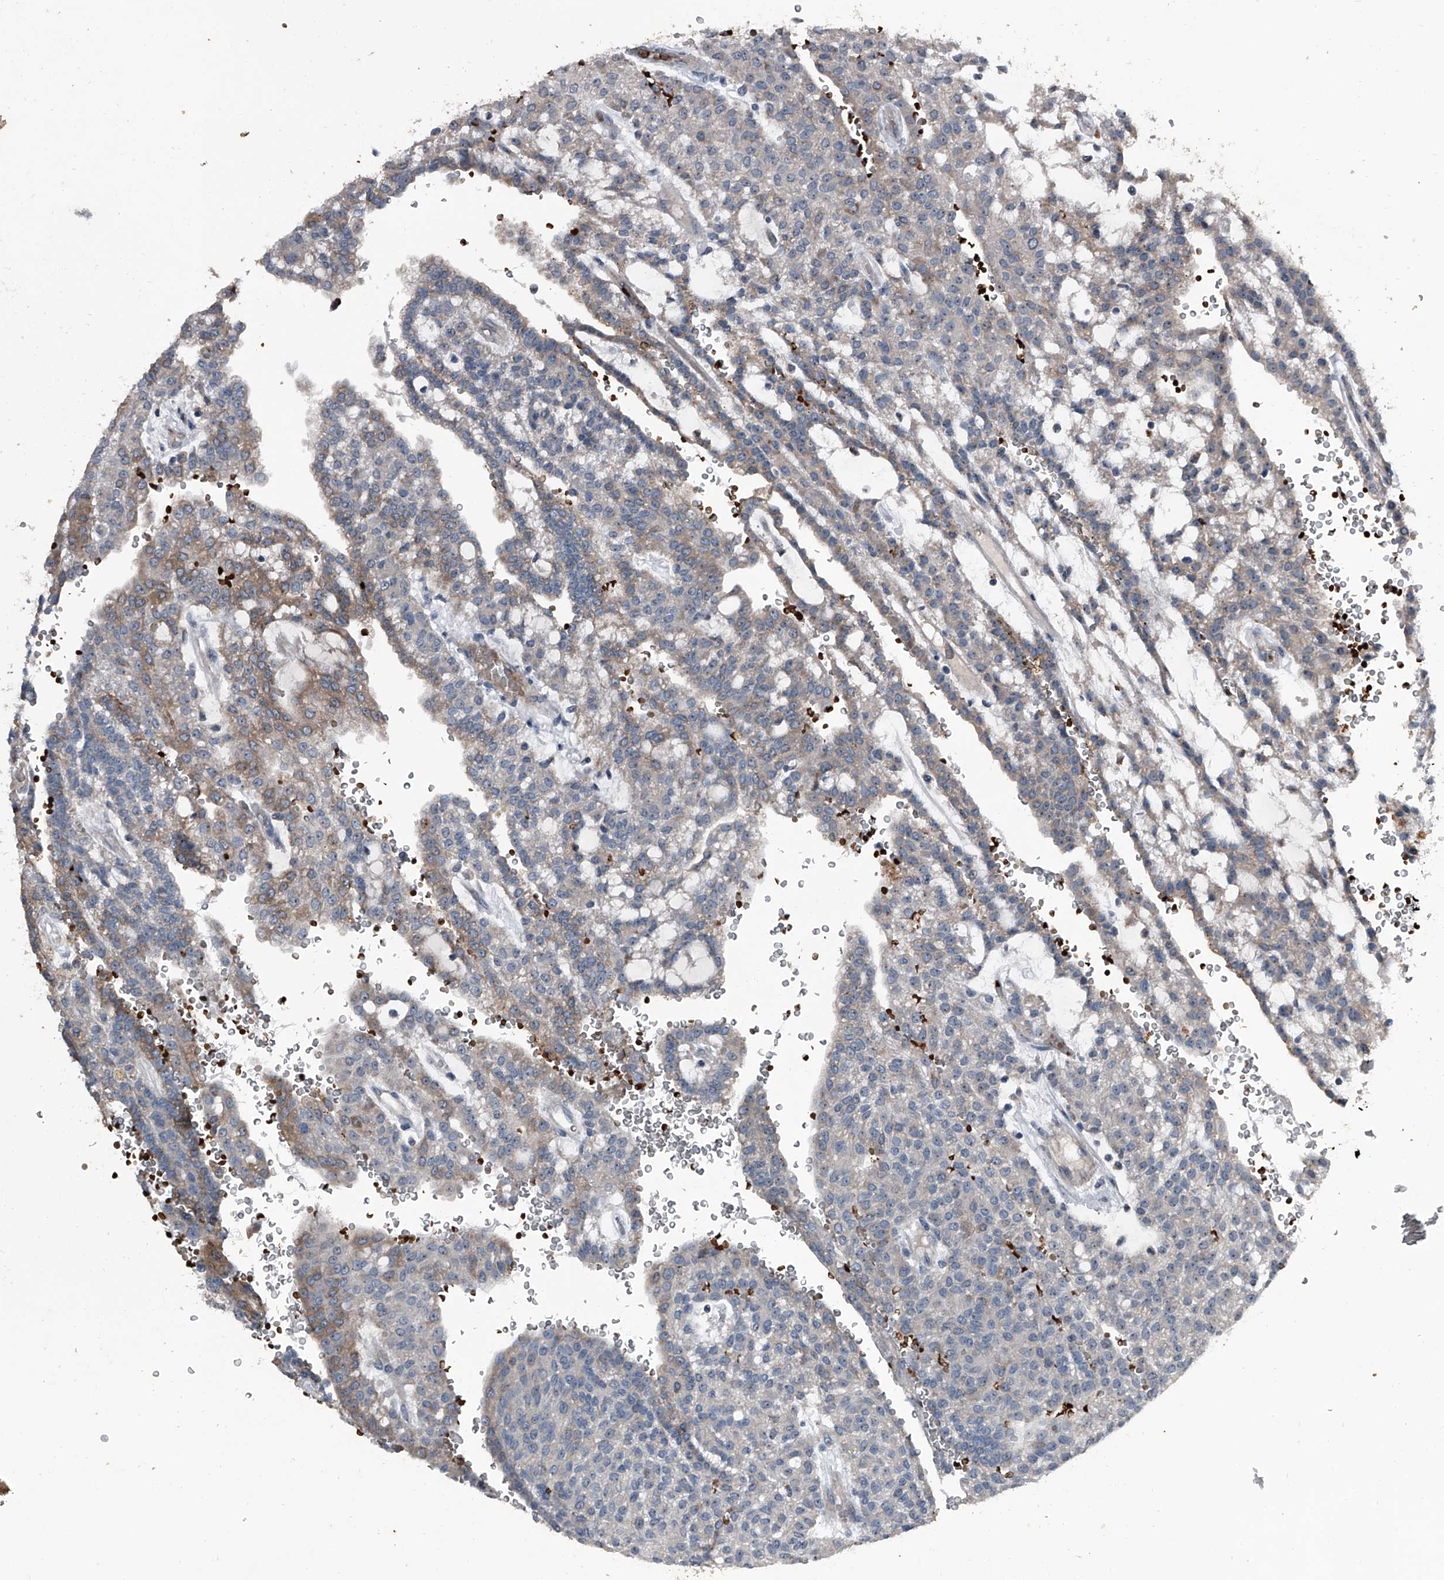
{"staining": {"intensity": "weak", "quantity": "25%-75%", "location": "cytoplasmic/membranous"}, "tissue": "renal cancer", "cell_type": "Tumor cells", "image_type": "cancer", "snomed": [{"axis": "morphology", "description": "Adenocarcinoma, NOS"}, {"axis": "topography", "description": "Kidney"}], "caption": "This micrograph exhibits immunohistochemistry (IHC) staining of renal cancer (adenocarcinoma), with low weak cytoplasmic/membranous positivity in approximately 25%-75% of tumor cells.", "gene": "CEP85L", "patient": {"sex": "male", "age": 63}}